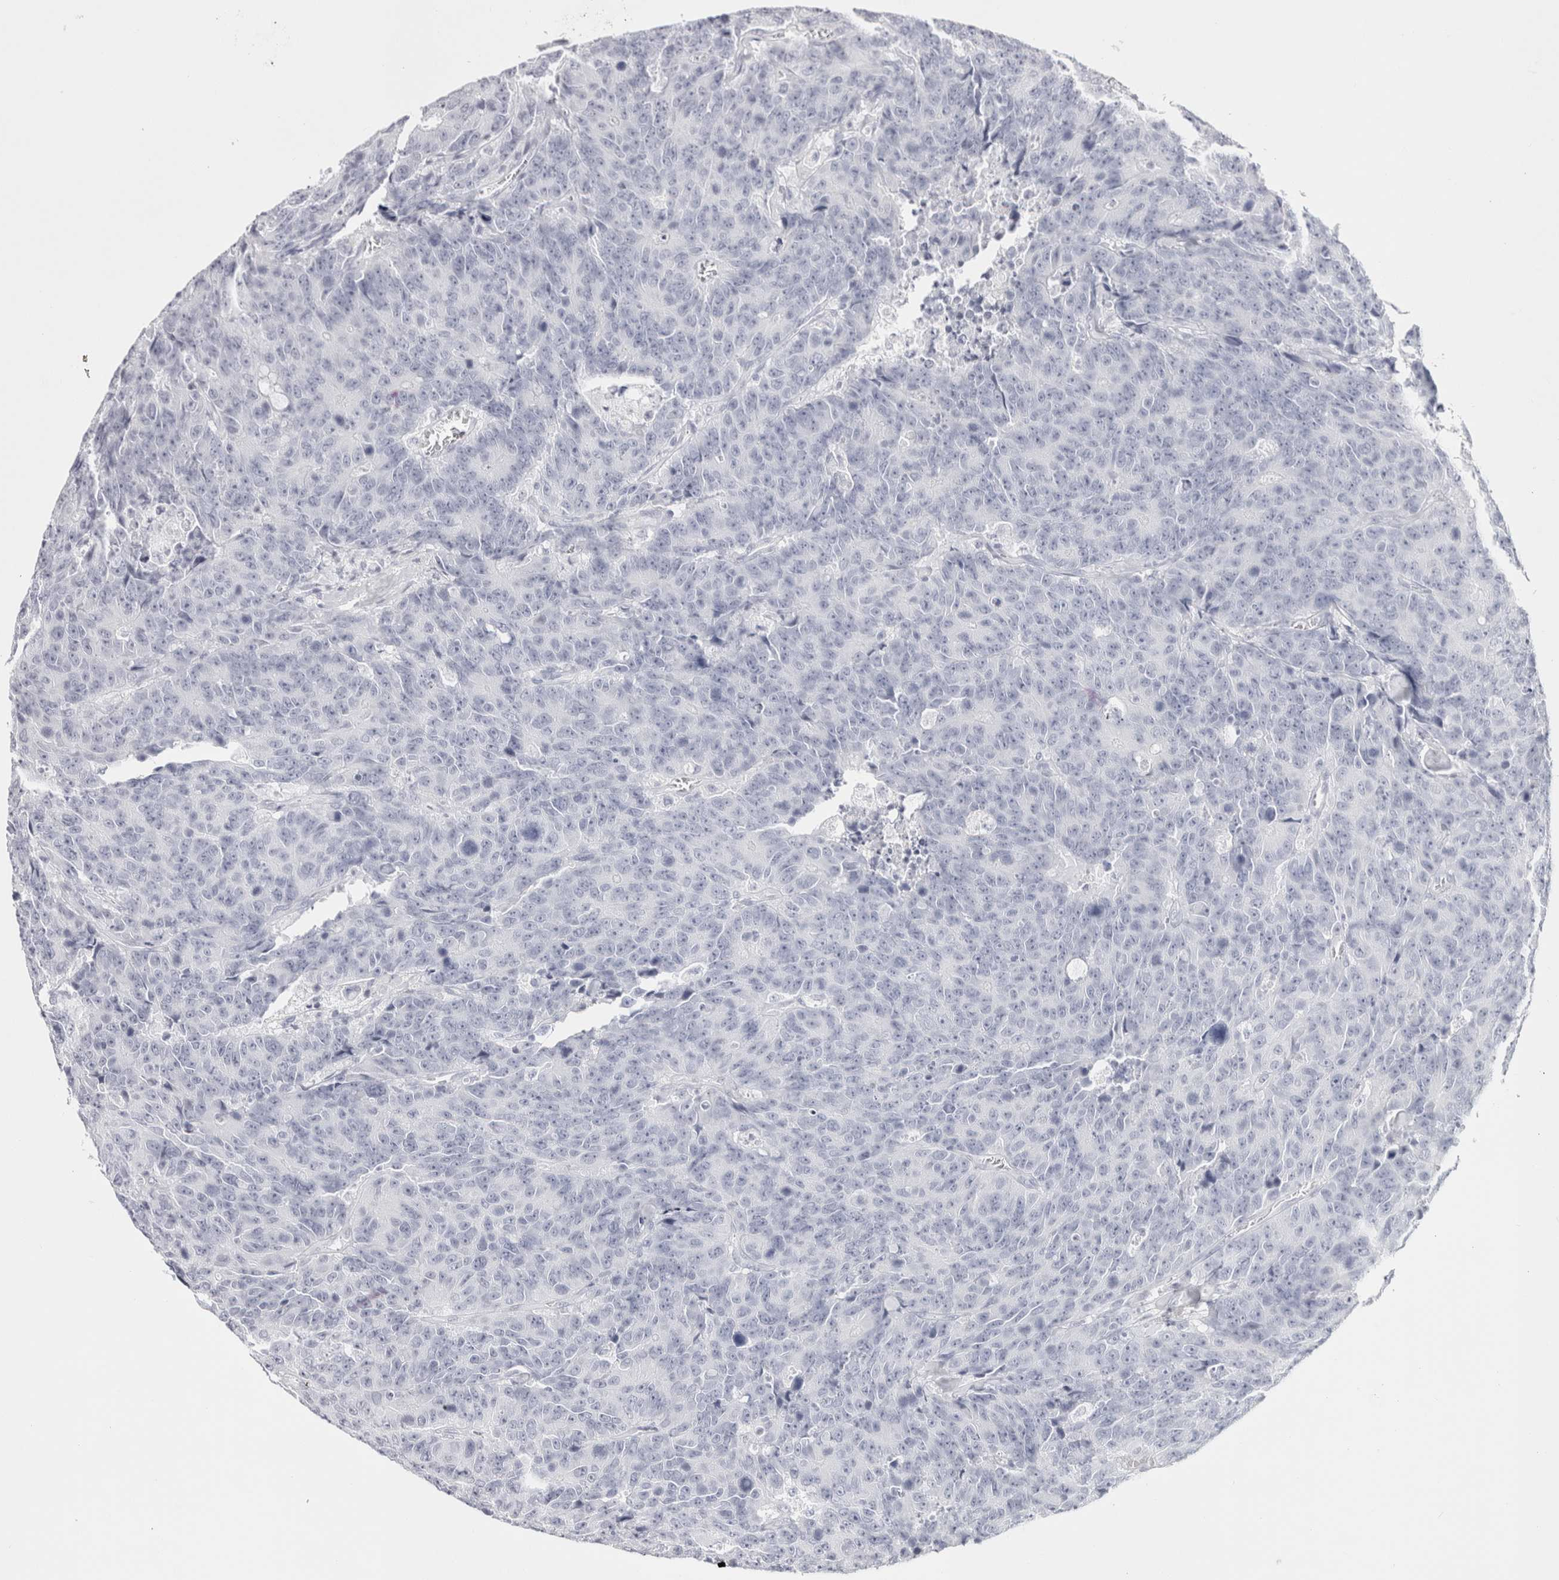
{"staining": {"intensity": "negative", "quantity": "none", "location": "none"}, "tissue": "colorectal cancer", "cell_type": "Tumor cells", "image_type": "cancer", "snomed": [{"axis": "morphology", "description": "Adenocarcinoma, NOS"}, {"axis": "topography", "description": "Colon"}], "caption": "High magnification brightfield microscopy of colorectal adenocarcinoma stained with DAB (3,3'-diaminobenzidine) (brown) and counterstained with hematoxylin (blue): tumor cells show no significant expression.", "gene": "GARIN1A", "patient": {"sex": "female", "age": 86}}